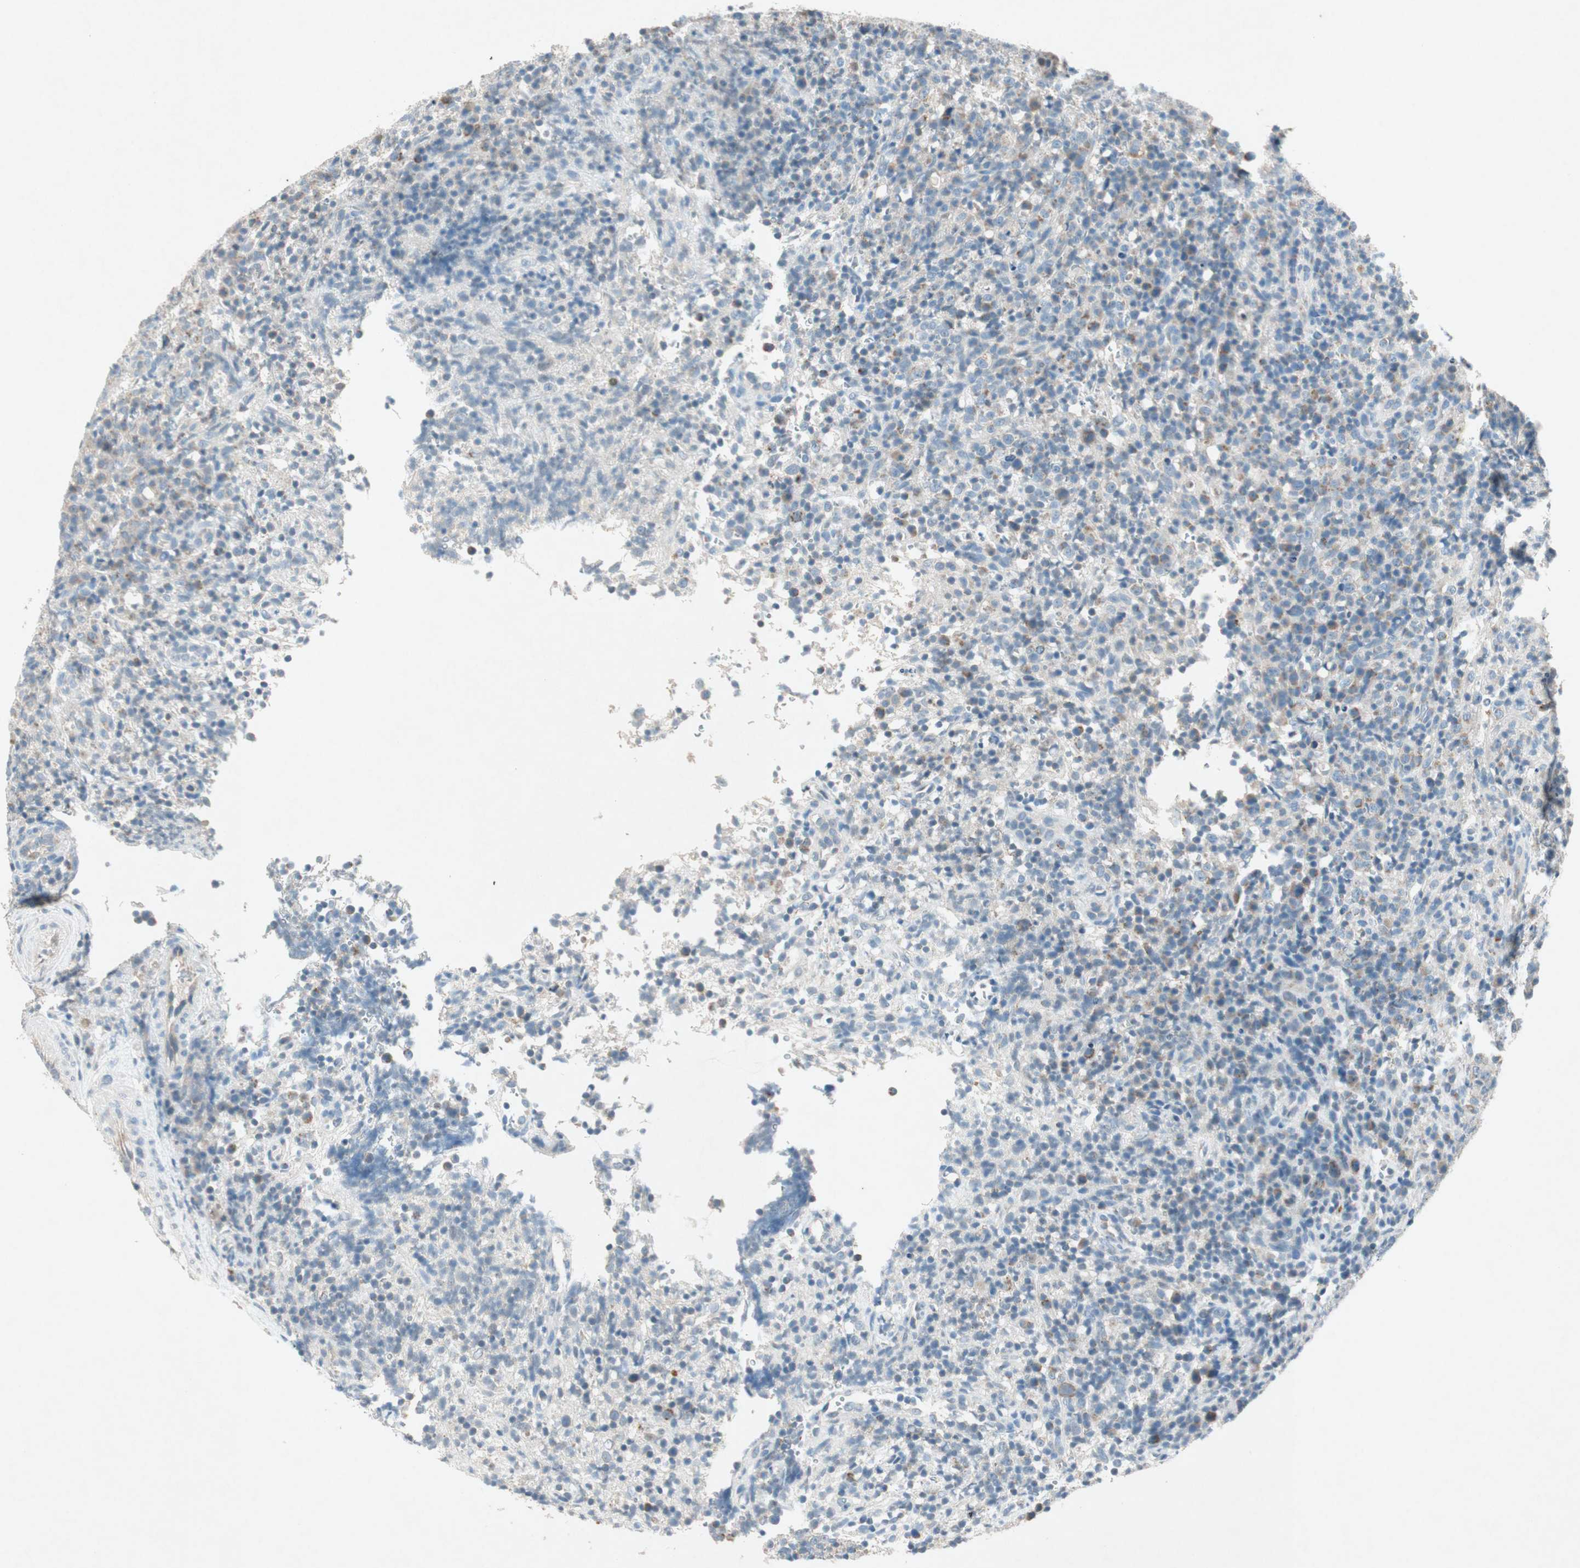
{"staining": {"intensity": "weak", "quantity": "<25%", "location": "cytoplasmic/membranous"}, "tissue": "lymphoma", "cell_type": "Tumor cells", "image_type": "cancer", "snomed": [{"axis": "morphology", "description": "Malignant lymphoma, non-Hodgkin's type, High grade"}, {"axis": "topography", "description": "Lymph node"}], "caption": "High power microscopy micrograph of an IHC micrograph of high-grade malignant lymphoma, non-Hodgkin's type, revealing no significant staining in tumor cells.", "gene": "NKAIN1", "patient": {"sex": "female", "age": 76}}